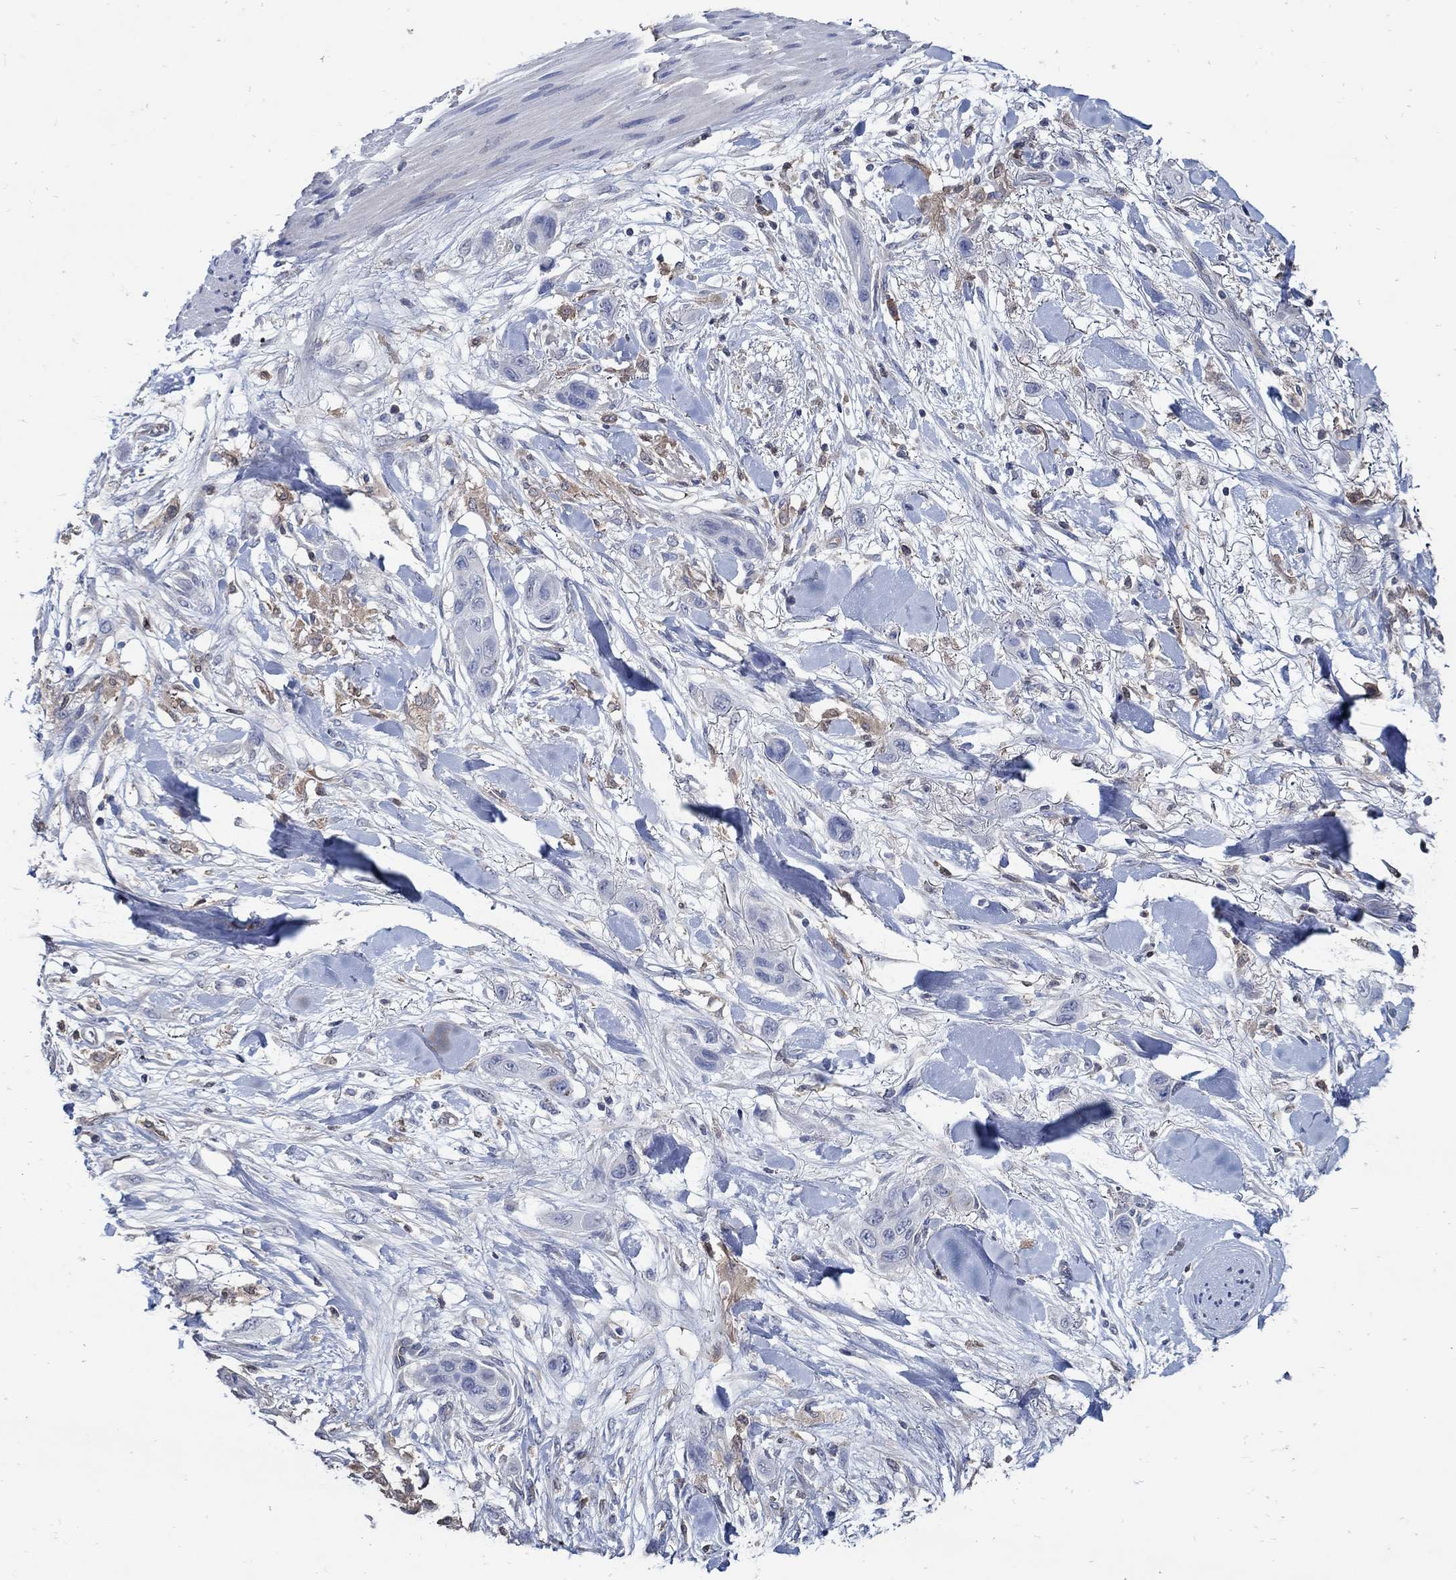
{"staining": {"intensity": "negative", "quantity": "none", "location": "none"}, "tissue": "skin cancer", "cell_type": "Tumor cells", "image_type": "cancer", "snomed": [{"axis": "morphology", "description": "Squamous cell carcinoma, NOS"}, {"axis": "topography", "description": "Skin"}], "caption": "This is an immunohistochemistry (IHC) micrograph of human skin cancer (squamous cell carcinoma). There is no staining in tumor cells.", "gene": "MTHFR", "patient": {"sex": "male", "age": 79}}